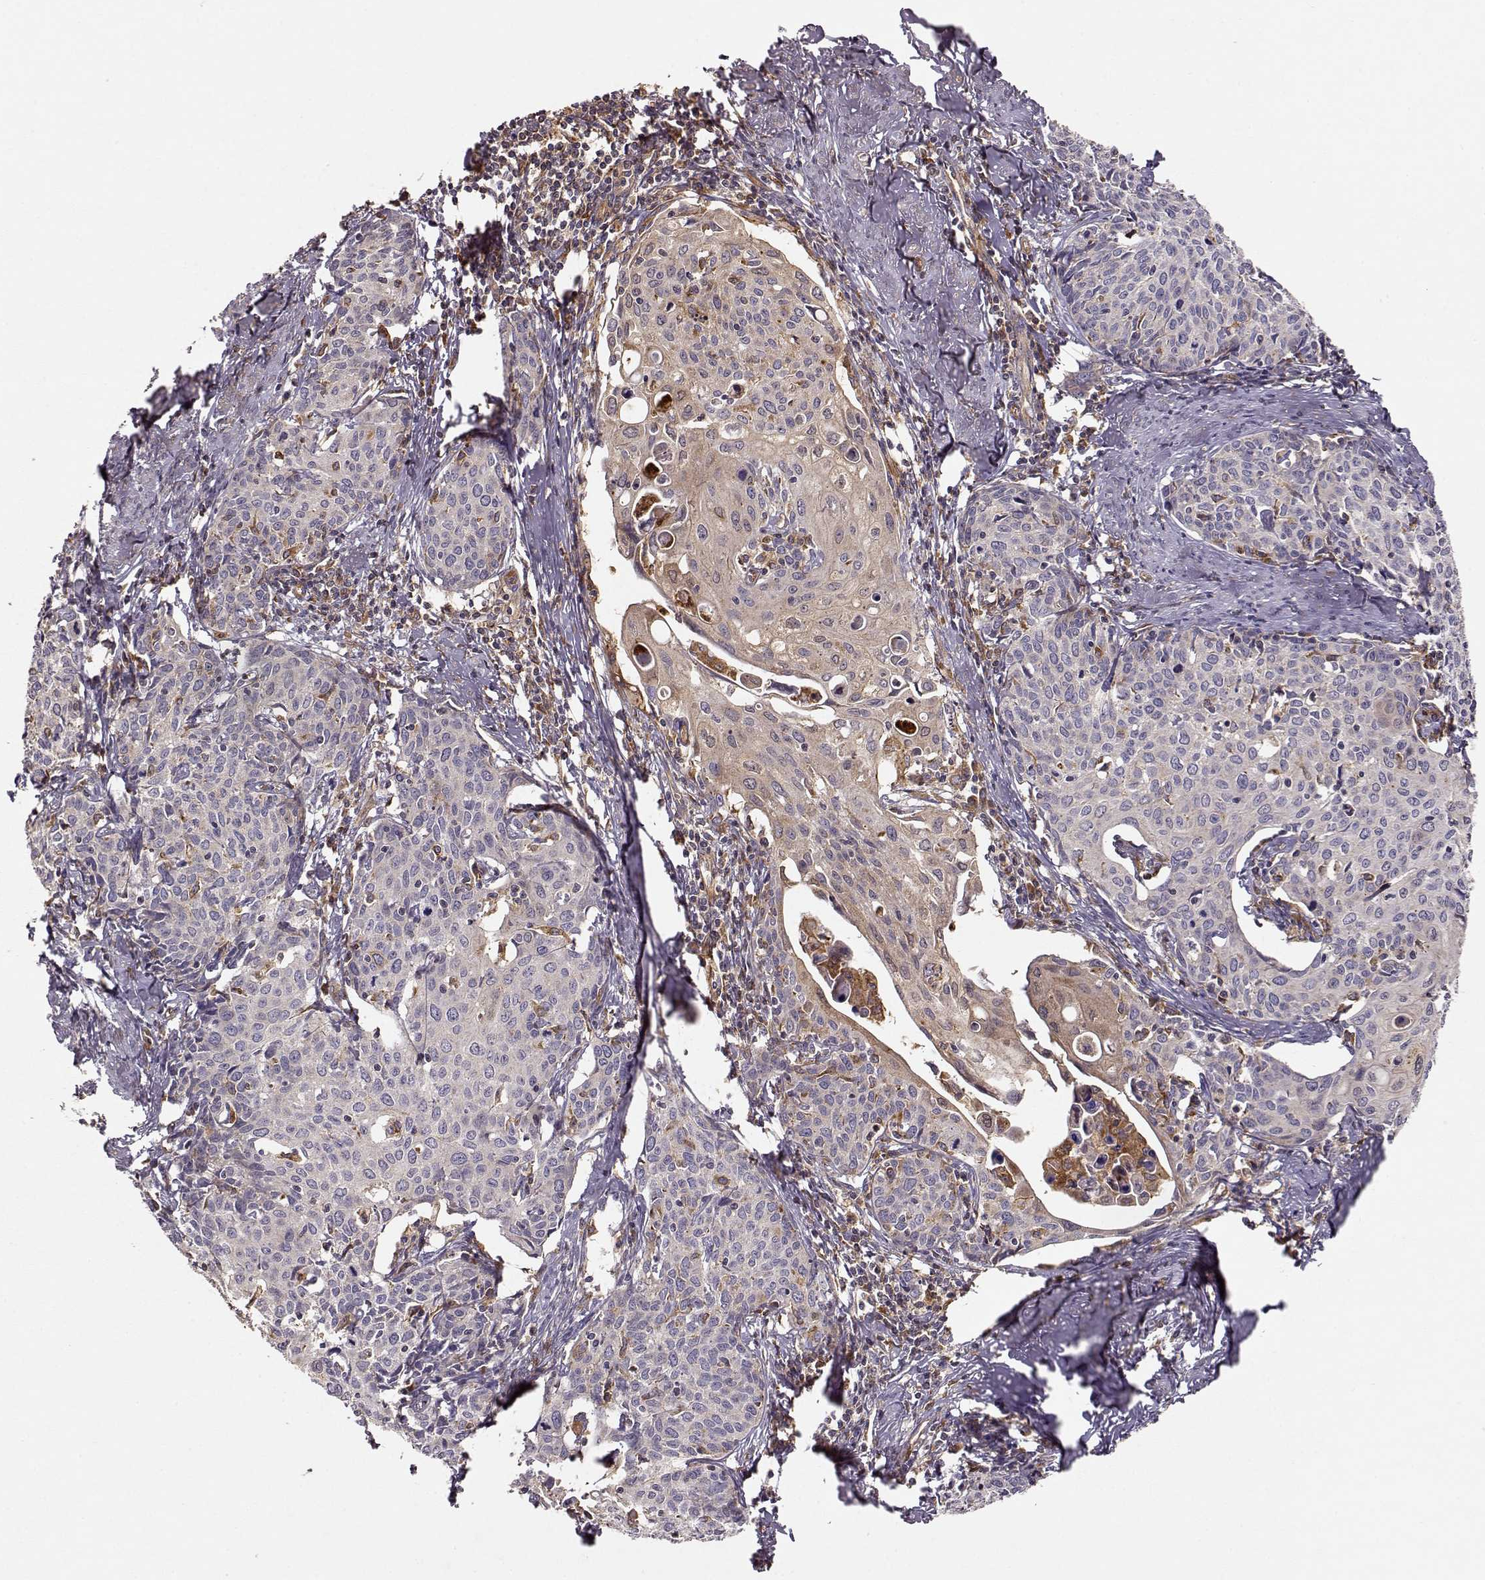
{"staining": {"intensity": "weak", "quantity": "25%-75%", "location": "cytoplasmic/membranous"}, "tissue": "cervical cancer", "cell_type": "Tumor cells", "image_type": "cancer", "snomed": [{"axis": "morphology", "description": "Squamous cell carcinoma, NOS"}, {"axis": "topography", "description": "Cervix"}], "caption": "About 25%-75% of tumor cells in human squamous cell carcinoma (cervical) demonstrate weak cytoplasmic/membranous protein expression as visualized by brown immunohistochemical staining.", "gene": "ARHGEF2", "patient": {"sex": "female", "age": 62}}